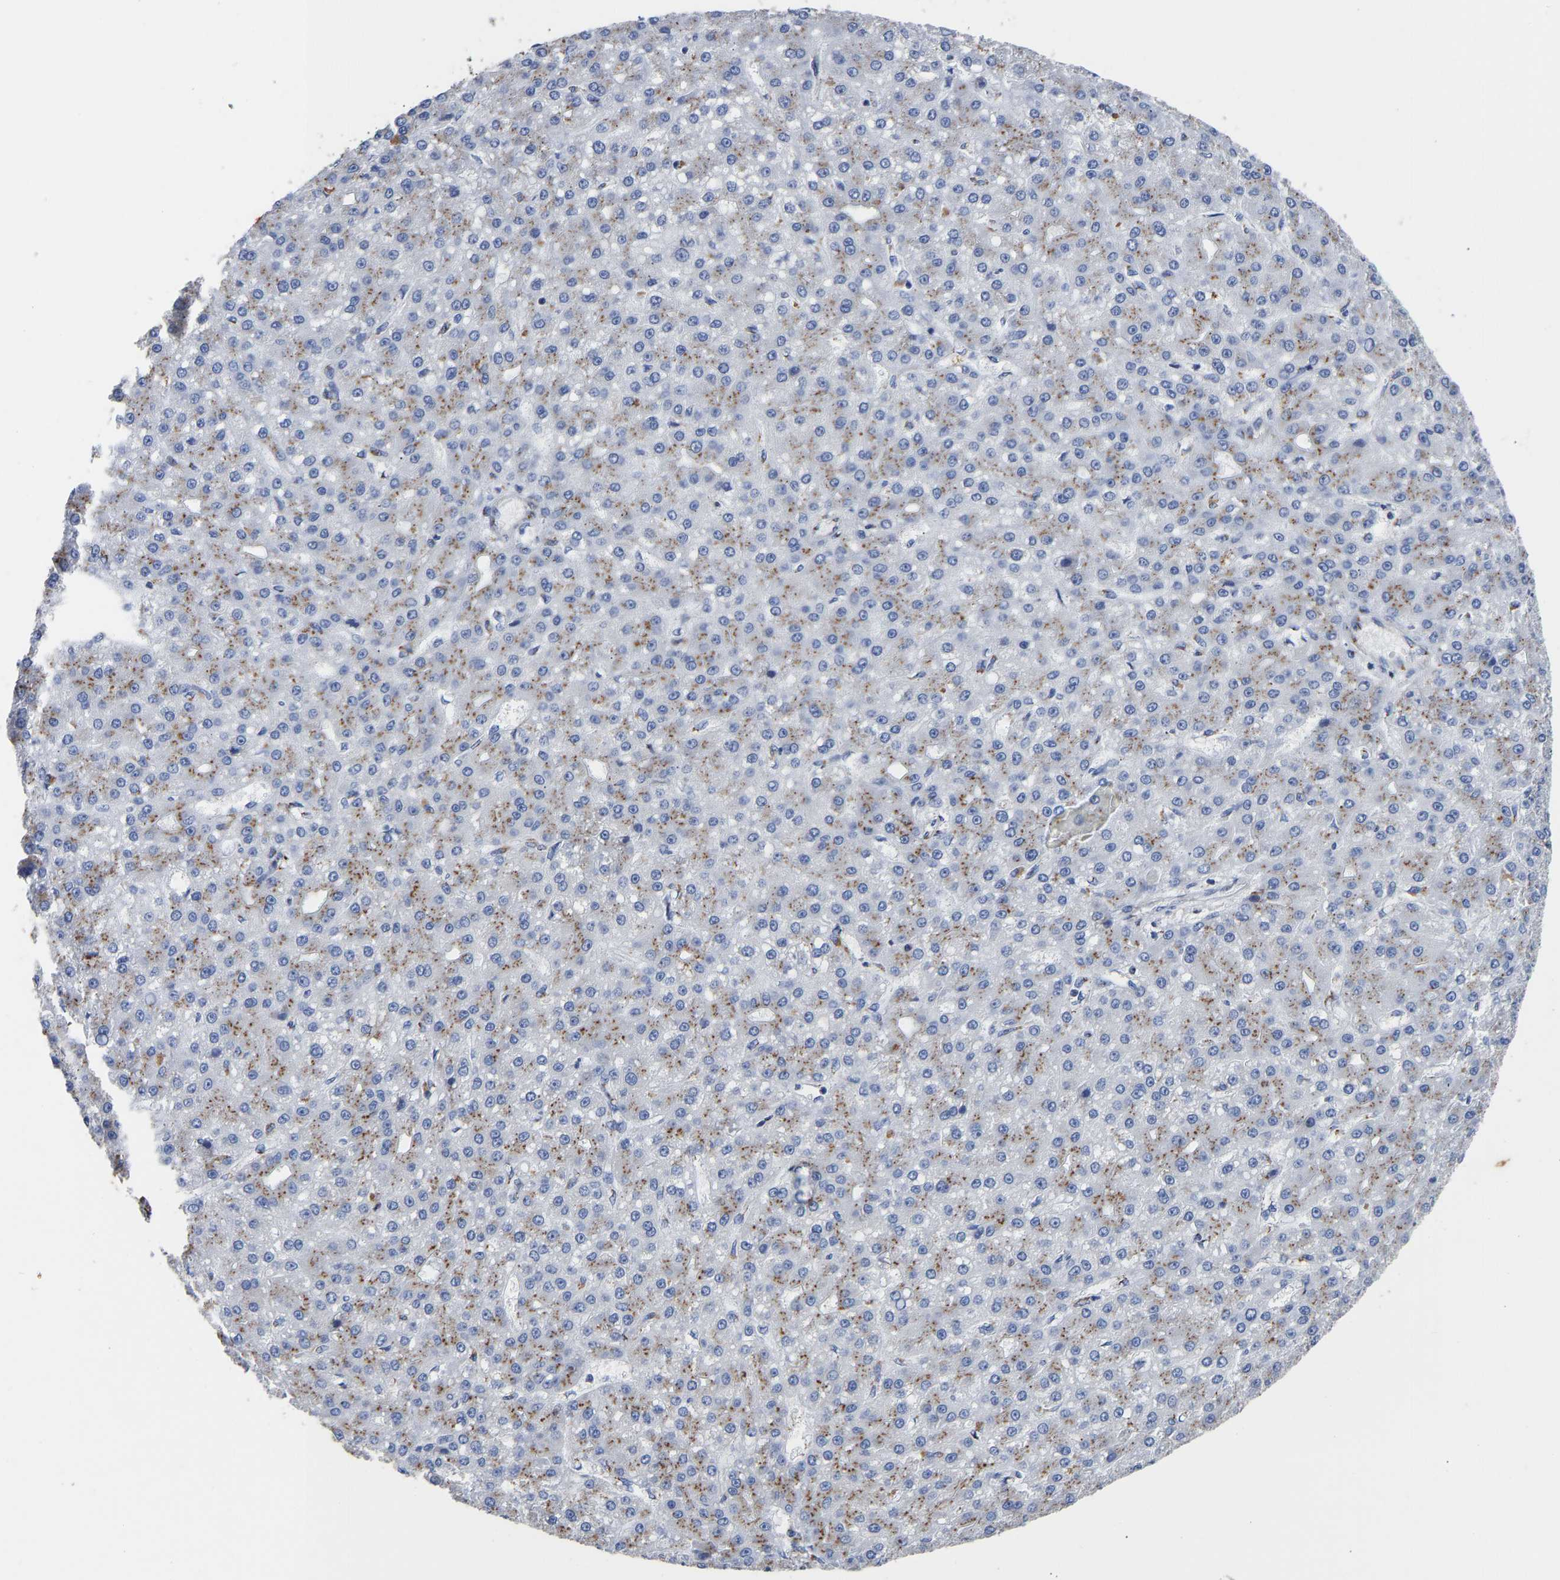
{"staining": {"intensity": "moderate", "quantity": ">75%", "location": "cytoplasmic/membranous"}, "tissue": "liver cancer", "cell_type": "Tumor cells", "image_type": "cancer", "snomed": [{"axis": "morphology", "description": "Carcinoma, Hepatocellular, NOS"}, {"axis": "topography", "description": "Liver"}], "caption": "Immunohistochemistry of human liver cancer (hepatocellular carcinoma) exhibits medium levels of moderate cytoplasmic/membranous staining in about >75% of tumor cells.", "gene": "TMEM87A", "patient": {"sex": "male", "age": 67}}